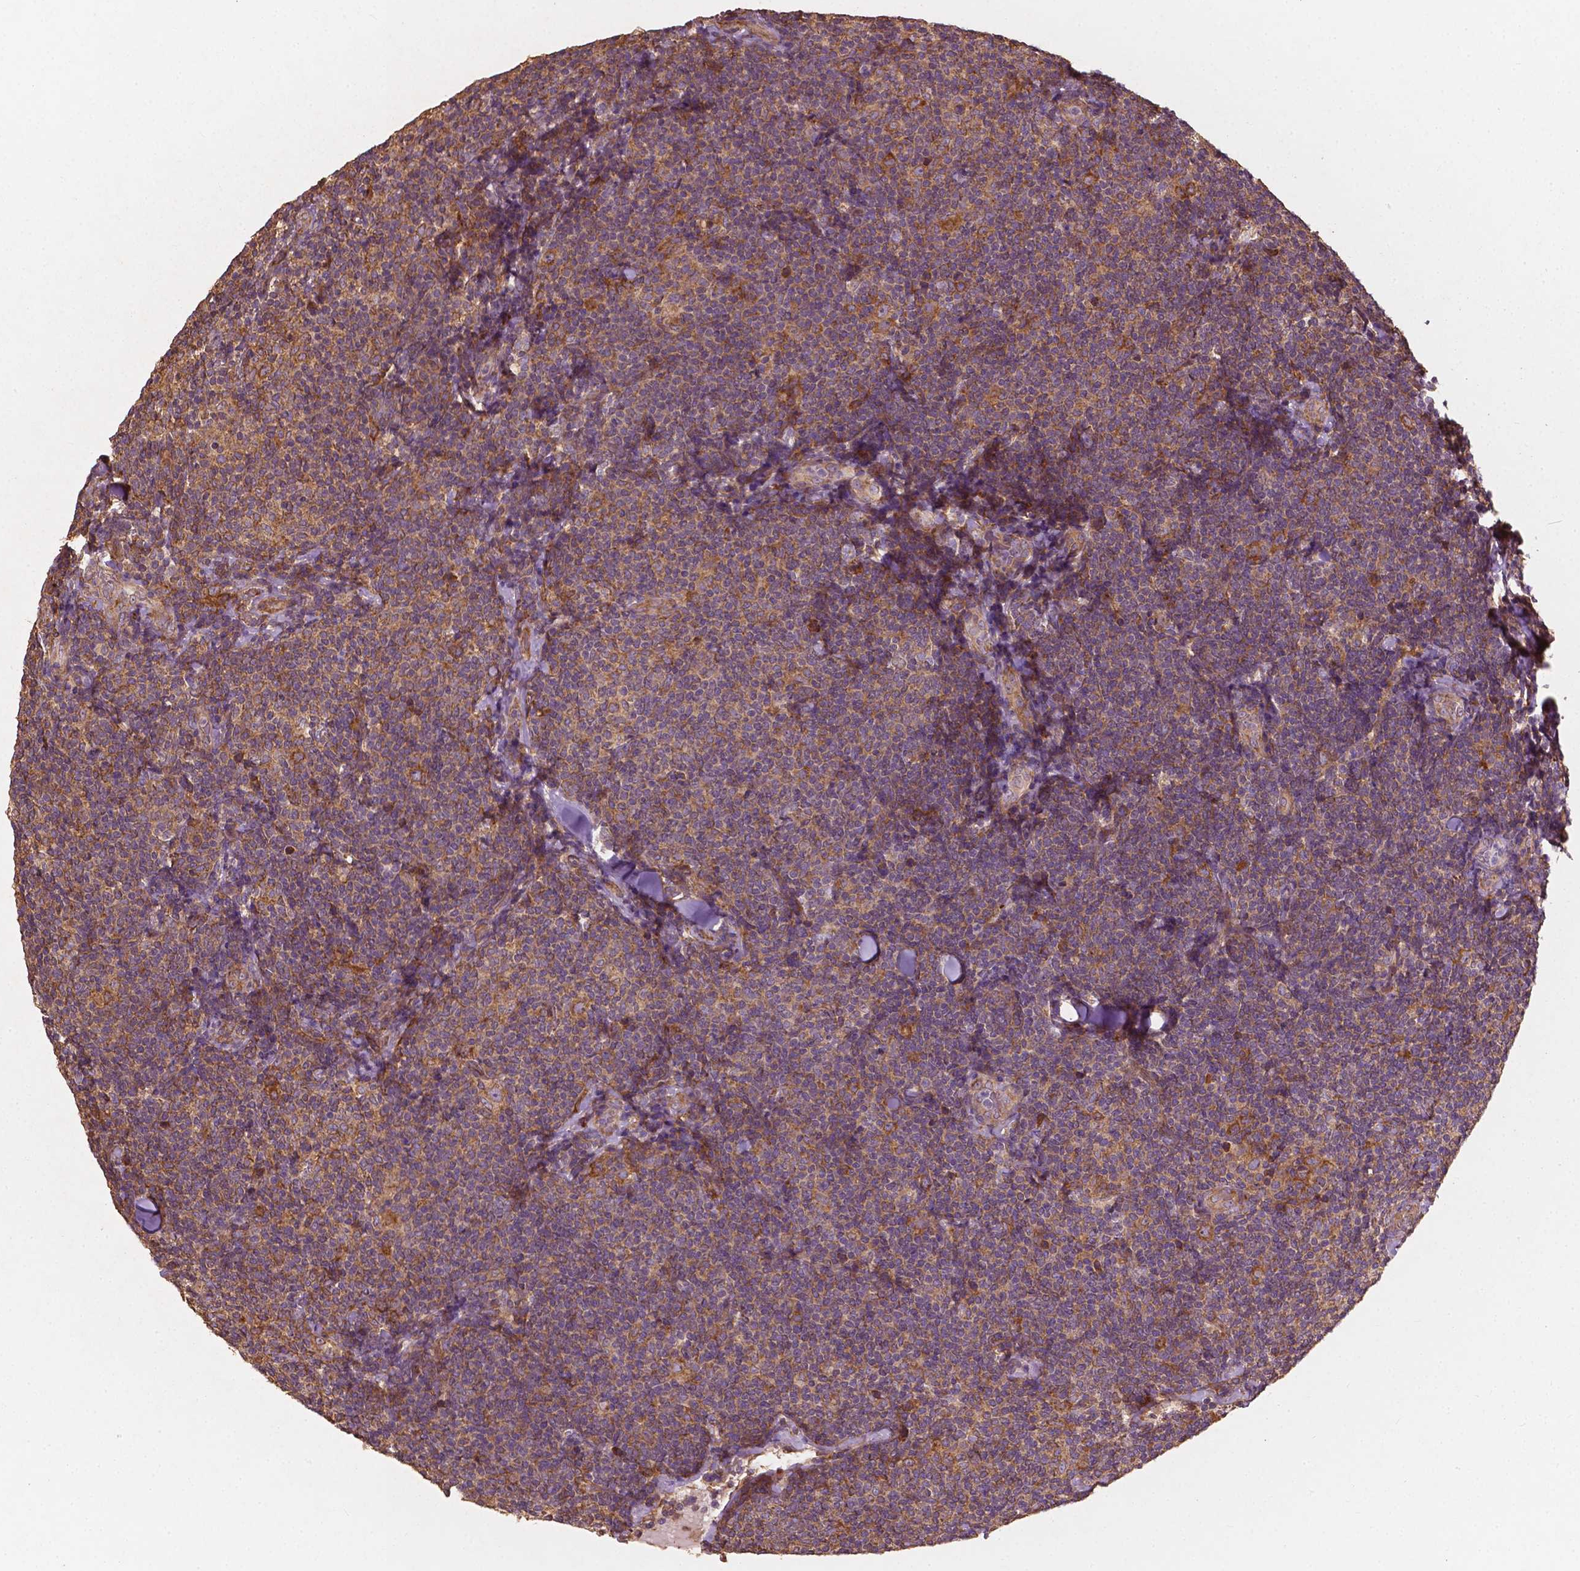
{"staining": {"intensity": "moderate", "quantity": "<25%", "location": "cytoplasmic/membranous"}, "tissue": "lymphoma", "cell_type": "Tumor cells", "image_type": "cancer", "snomed": [{"axis": "morphology", "description": "Malignant lymphoma, non-Hodgkin's type, Low grade"}, {"axis": "topography", "description": "Lymph node"}], "caption": "An IHC photomicrograph of neoplastic tissue is shown. Protein staining in brown shows moderate cytoplasmic/membranous positivity in lymphoma within tumor cells.", "gene": "G3BP1", "patient": {"sex": "female", "age": 56}}